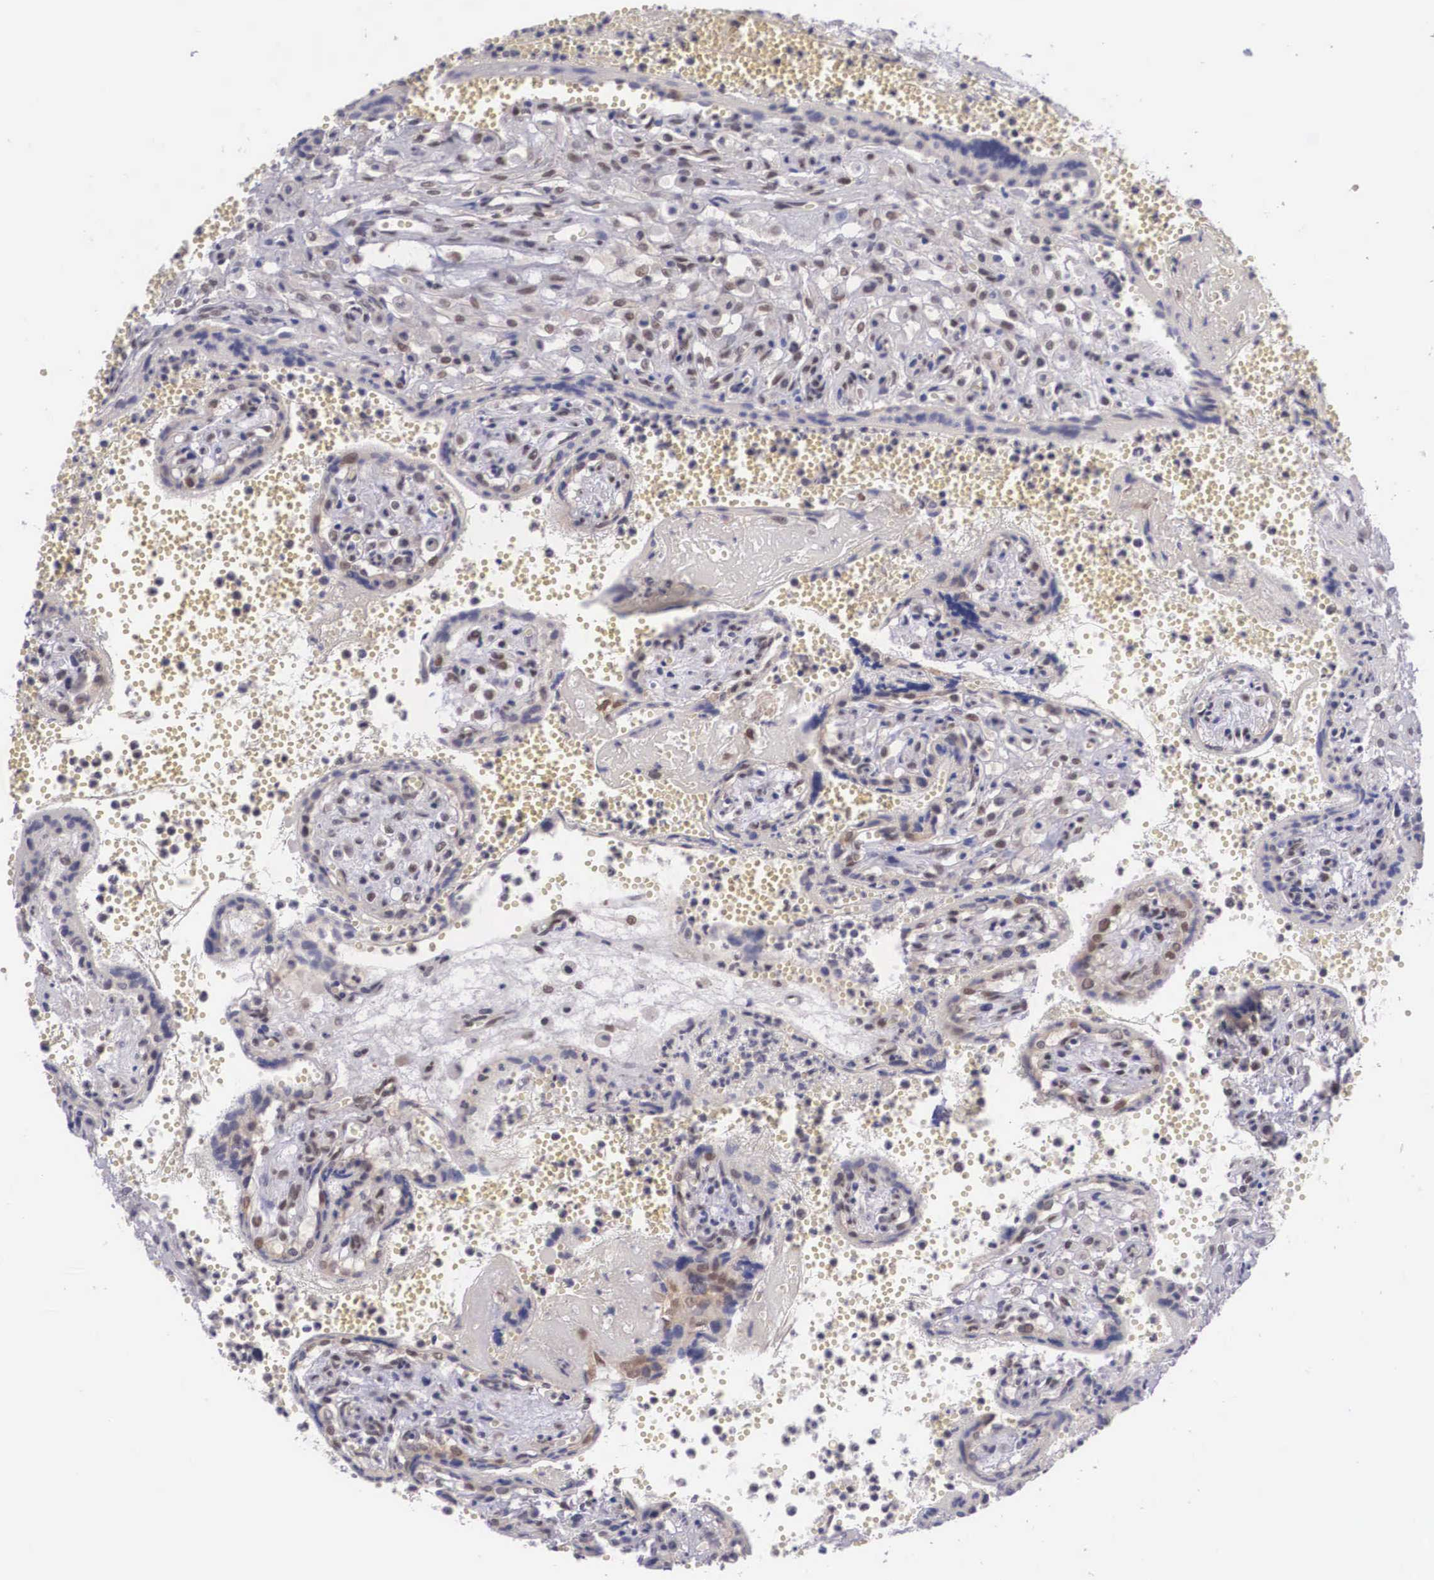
{"staining": {"intensity": "weak", "quantity": "25%-75%", "location": "cytoplasmic/membranous,nuclear"}, "tissue": "placenta", "cell_type": "Decidual cells", "image_type": "normal", "snomed": [{"axis": "morphology", "description": "Normal tissue, NOS"}, {"axis": "topography", "description": "Placenta"}], "caption": "This micrograph demonstrates immunohistochemistry staining of benign placenta, with low weak cytoplasmic/membranous,nuclear positivity in about 25%-75% of decidual cells.", "gene": "NINL", "patient": {"sex": "female", "age": 40}}